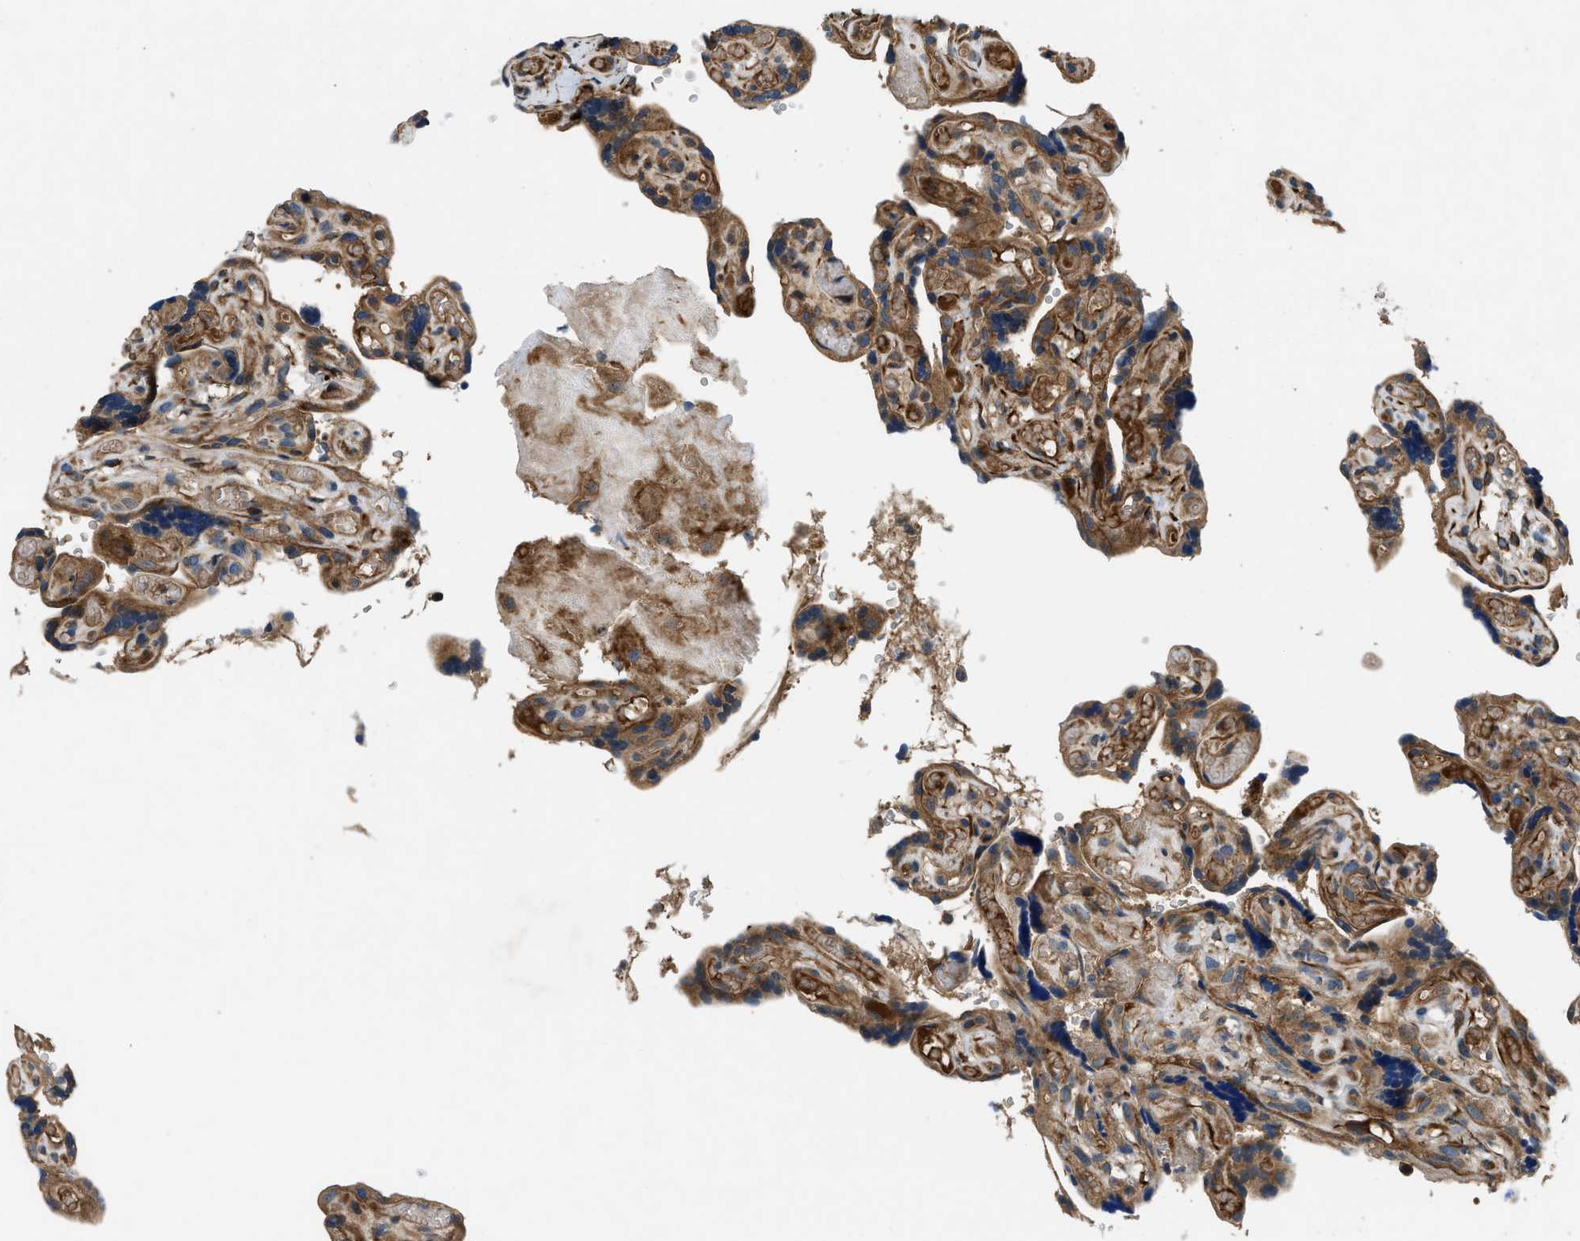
{"staining": {"intensity": "moderate", "quantity": ">75%", "location": "cytoplasmic/membranous"}, "tissue": "placenta", "cell_type": "Decidual cells", "image_type": "normal", "snomed": [{"axis": "morphology", "description": "Normal tissue, NOS"}, {"axis": "topography", "description": "Placenta"}], "caption": "Decidual cells reveal medium levels of moderate cytoplasmic/membranous positivity in about >75% of cells in unremarkable placenta.", "gene": "CNNM3", "patient": {"sex": "female", "age": 30}}